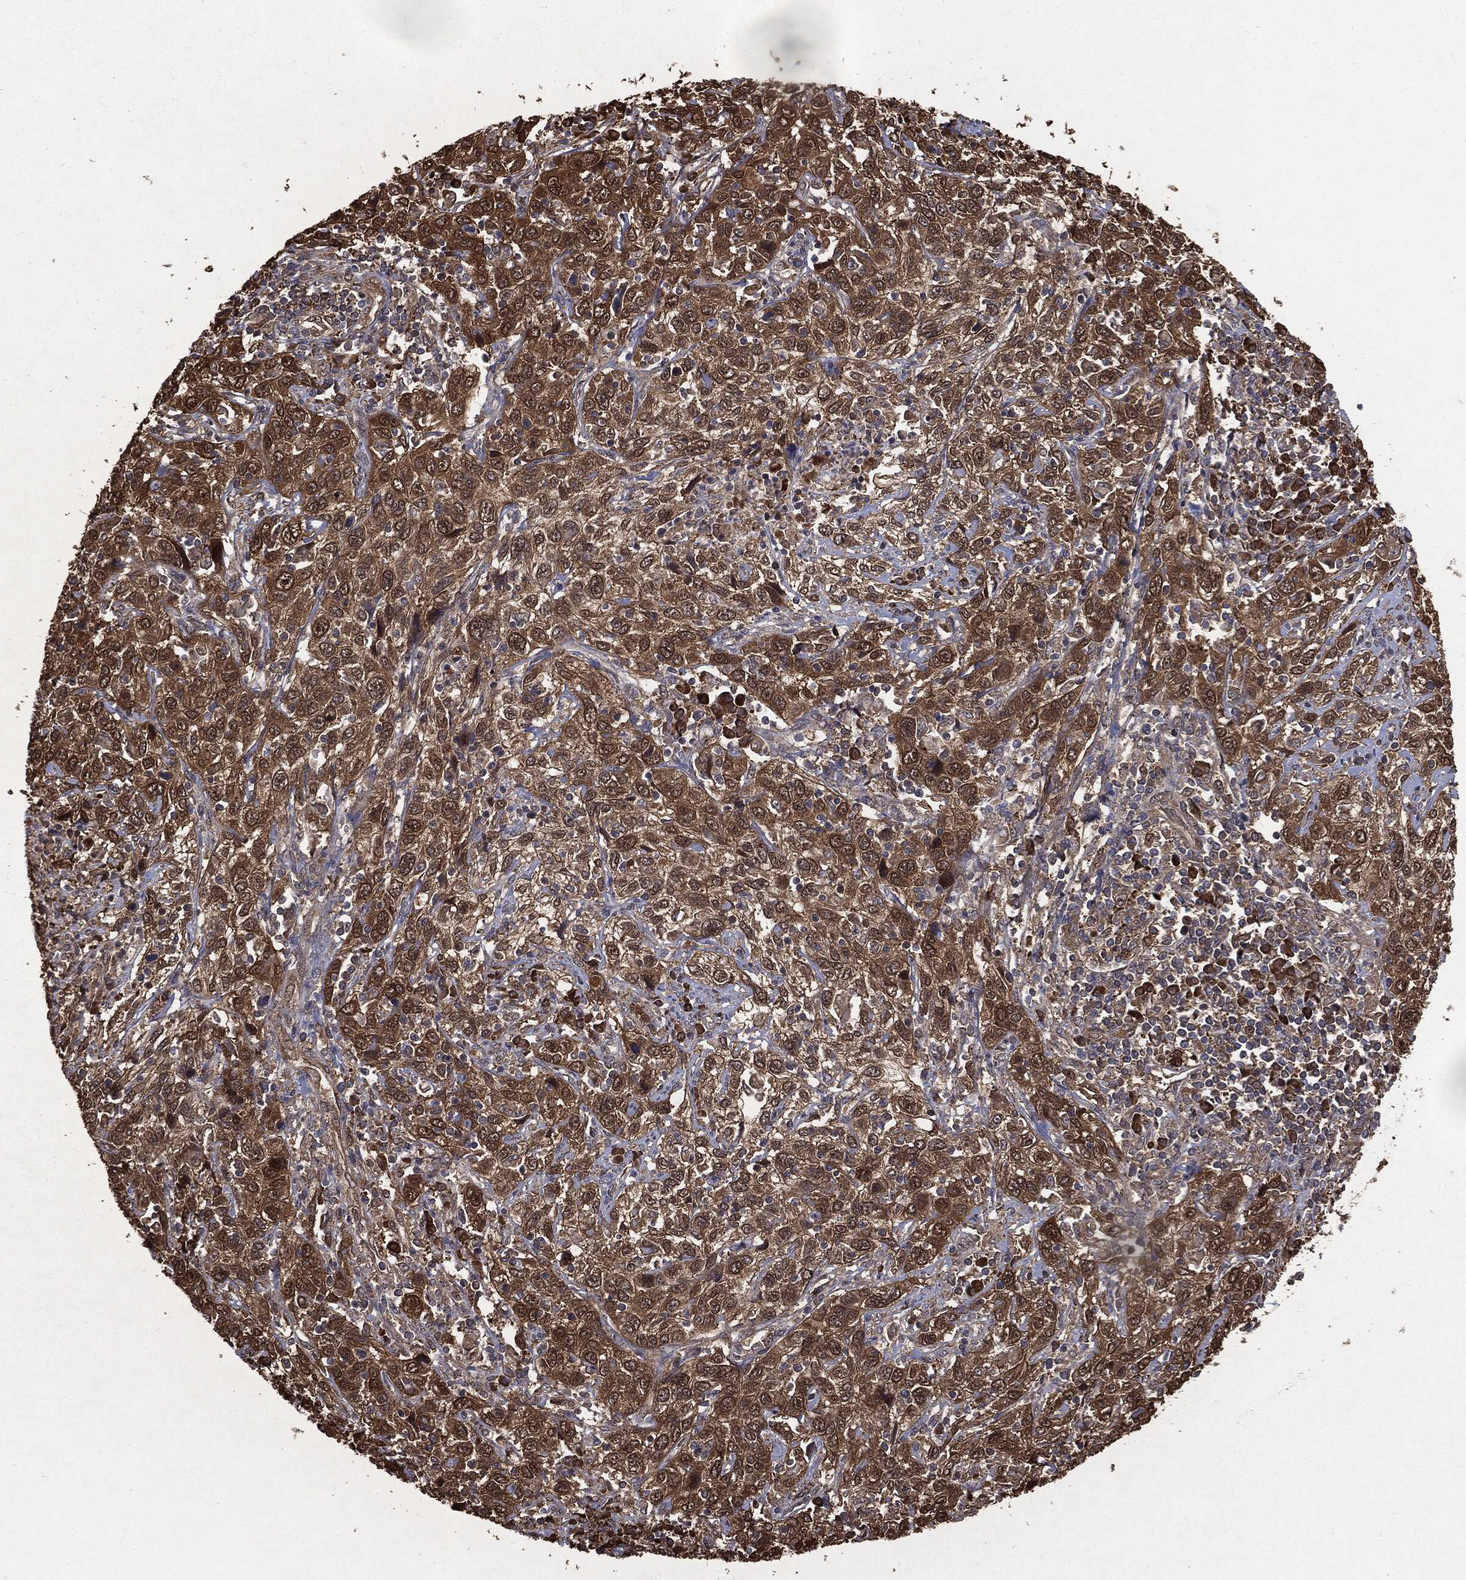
{"staining": {"intensity": "strong", "quantity": ">75%", "location": "cytoplasmic/membranous"}, "tissue": "cervical cancer", "cell_type": "Tumor cells", "image_type": "cancer", "snomed": [{"axis": "morphology", "description": "Squamous cell carcinoma, NOS"}, {"axis": "topography", "description": "Cervix"}], "caption": "High-magnification brightfield microscopy of cervical cancer stained with DAB (brown) and counterstained with hematoxylin (blue). tumor cells exhibit strong cytoplasmic/membranous staining is appreciated in about>75% of cells.", "gene": "NME1", "patient": {"sex": "female", "age": 46}}